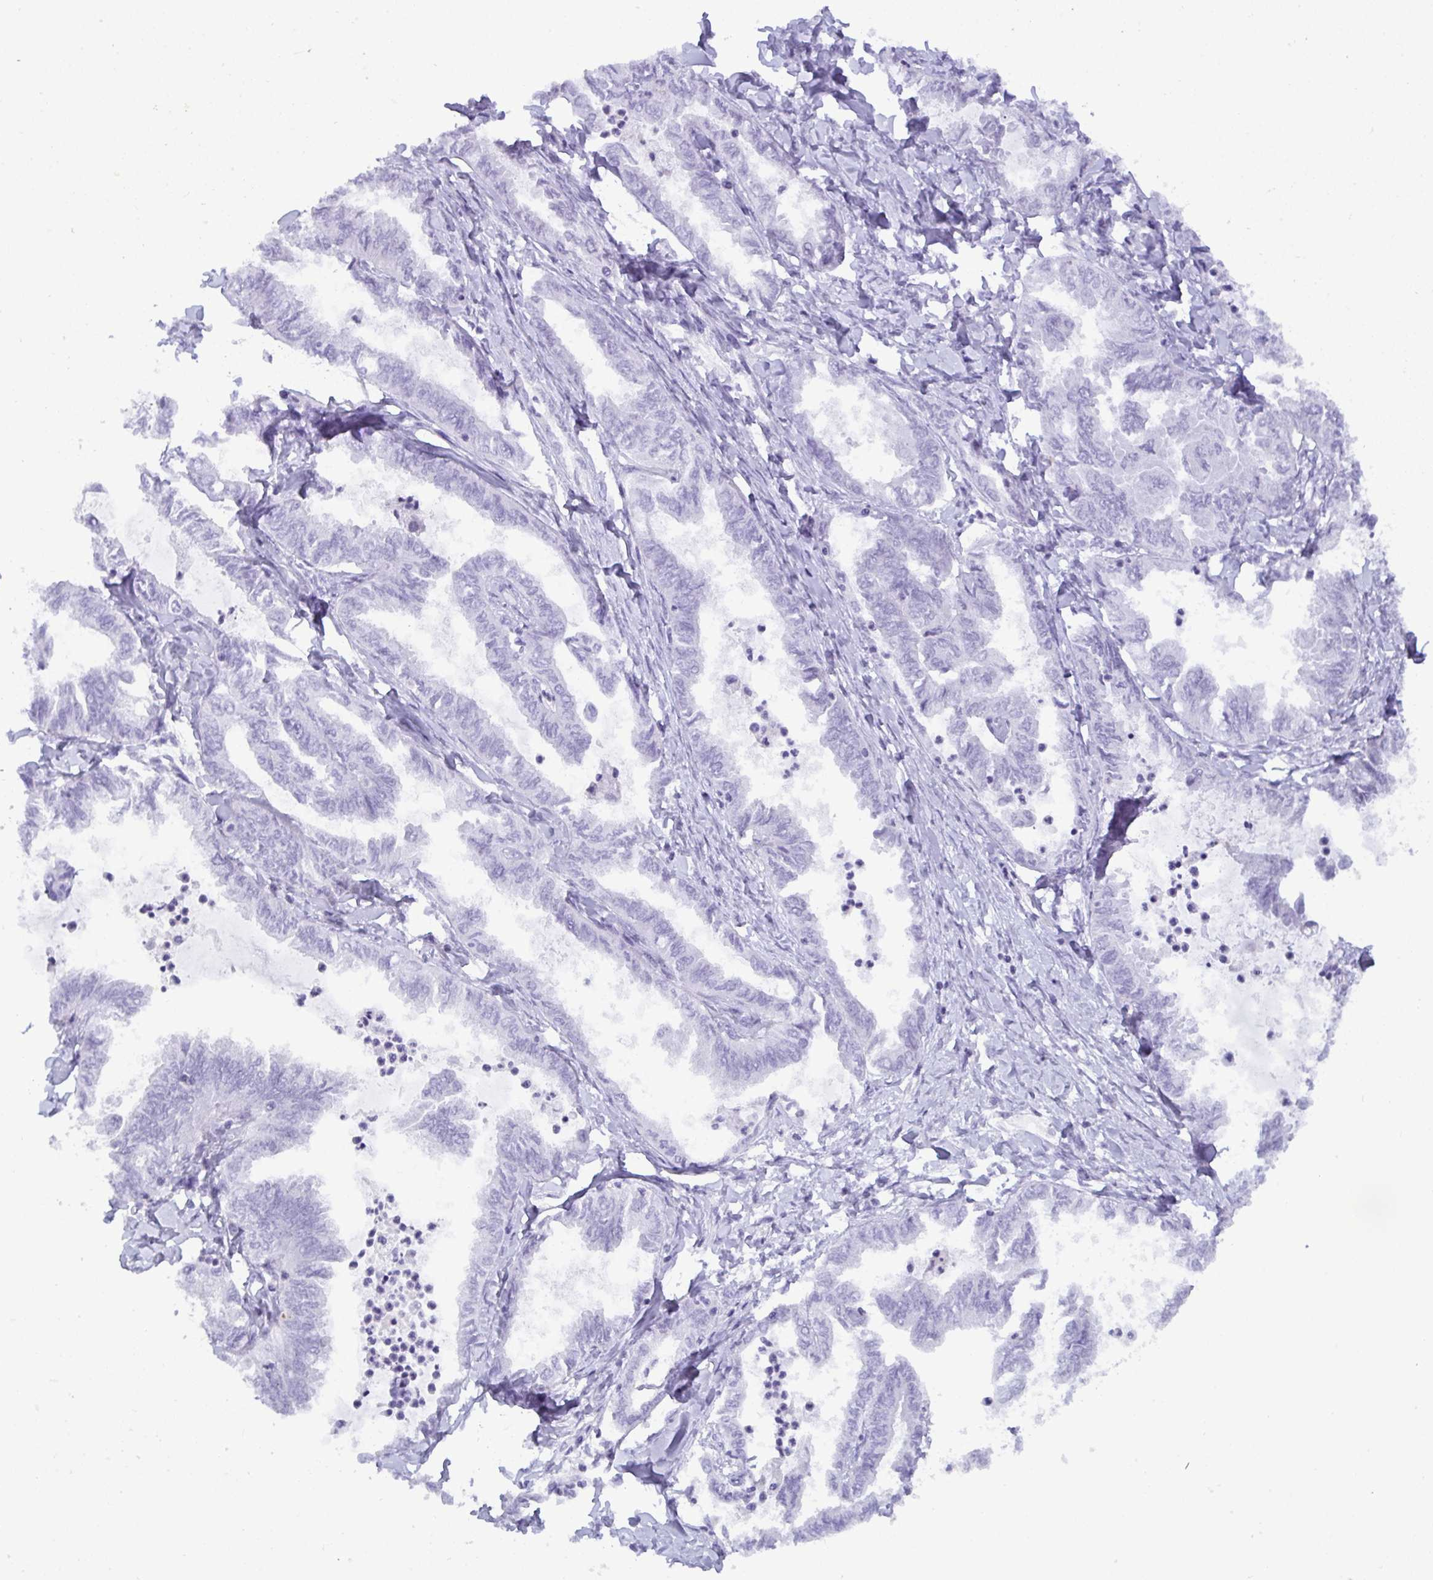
{"staining": {"intensity": "negative", "quantity": "none", "location": "none"}, "tissue": "ovarian cancer", "cell_type": "Tumor cells", "image_type": "cancer", "snomed": [{"axis": "morphology", "description": "Carcinoma, endometroid"}, {"axis": "topography", "description": "Ovary"}], "caption": "The micrograph demonstrates no significant expression in tumor cells of ovarian endometroid carcinoma.", "gene": "C4orf33", "patient": {"sex": "female", "age": 70}}